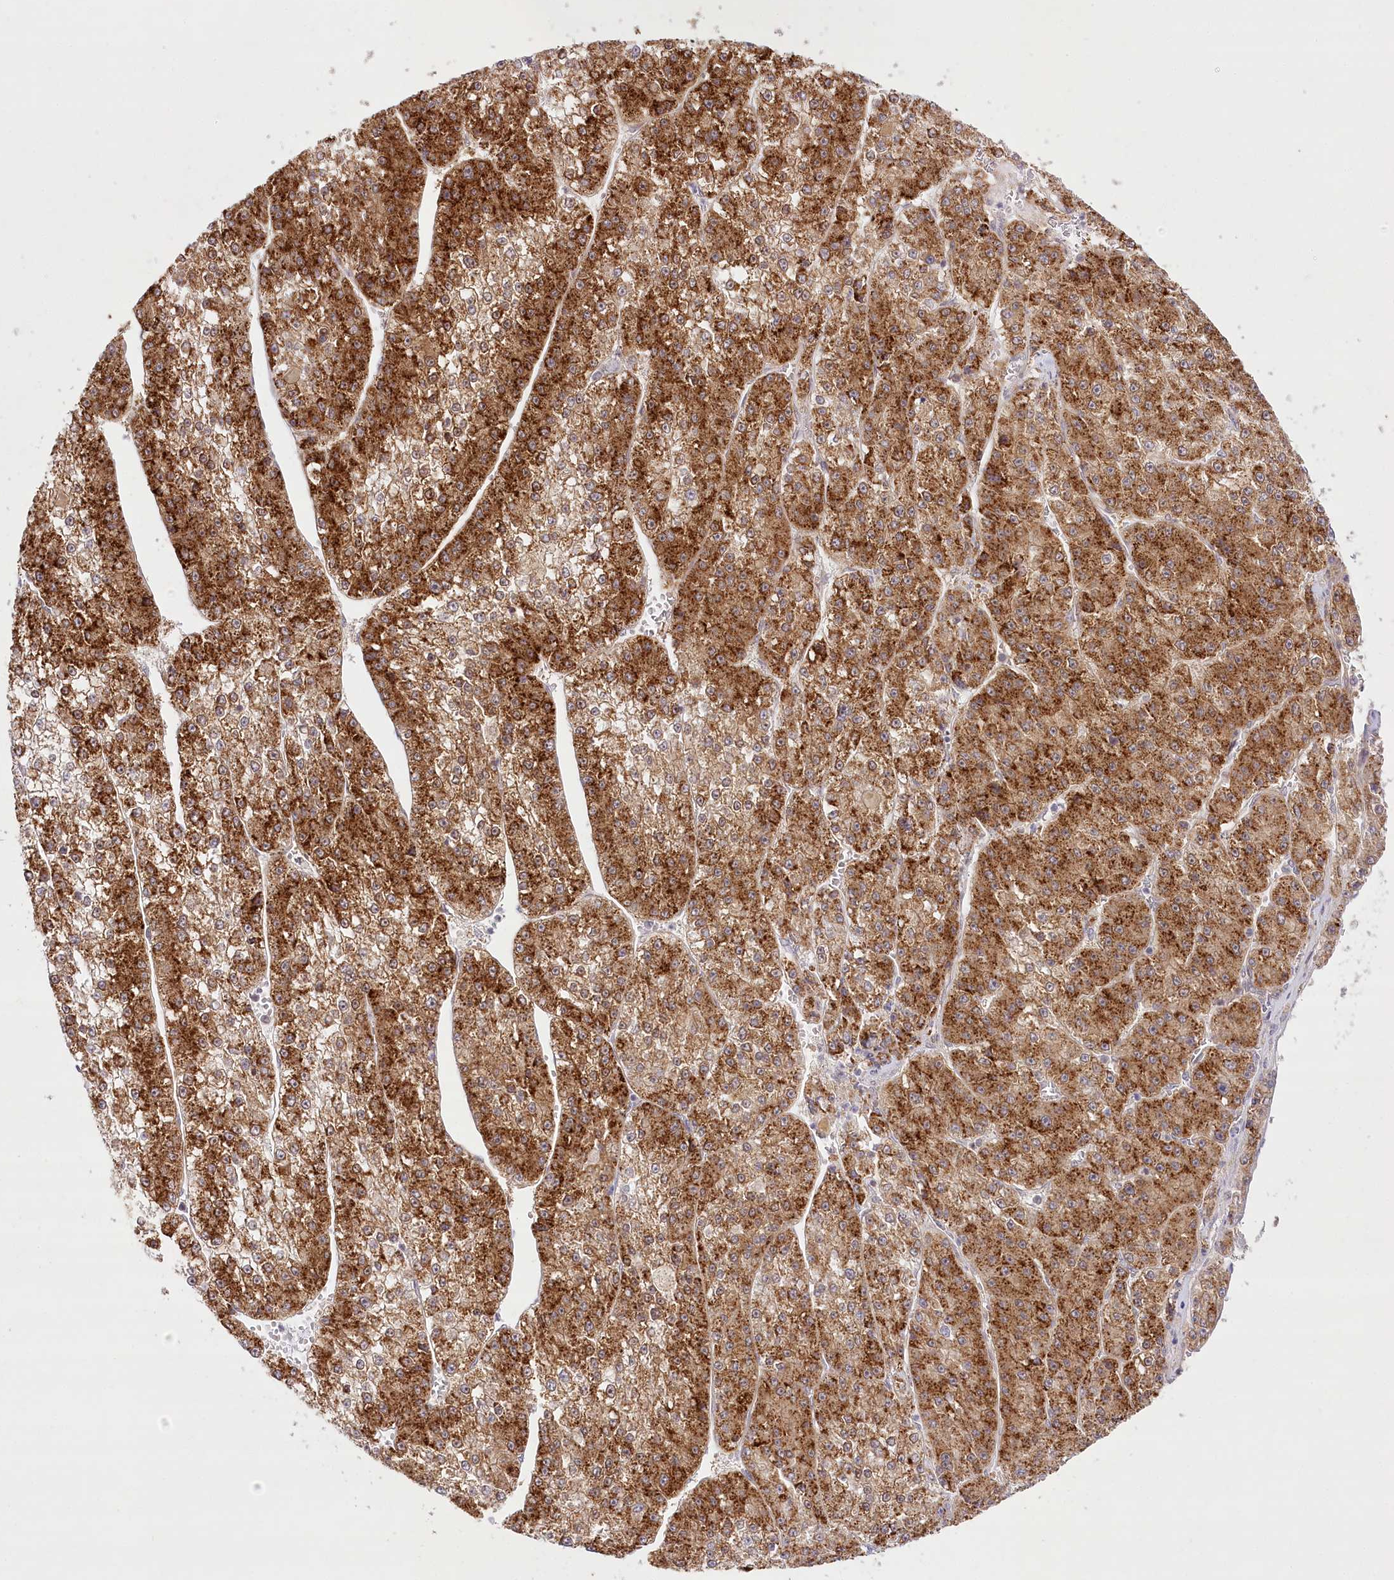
{"staining": {"intensity": "strong", "quantity": ">75%", "location": "cytoplasmic/membranous"}, "tissue": "liver cancer", "cell_type": "Tumor cells", "image_type": "cancer", "snomed": [{"axis": "morphology", "description": "Carcinoma, Hepatocellular, NOS"}, {"axis": "topography", "description": "Liver"}], "caption": "Human liver cancer (hepatocellular carcinoma) stained with a protein marker exhibits strong staining in tumor cells.", "gene": "INPP4B", "patient": {"sex": "female", "age": 73}}